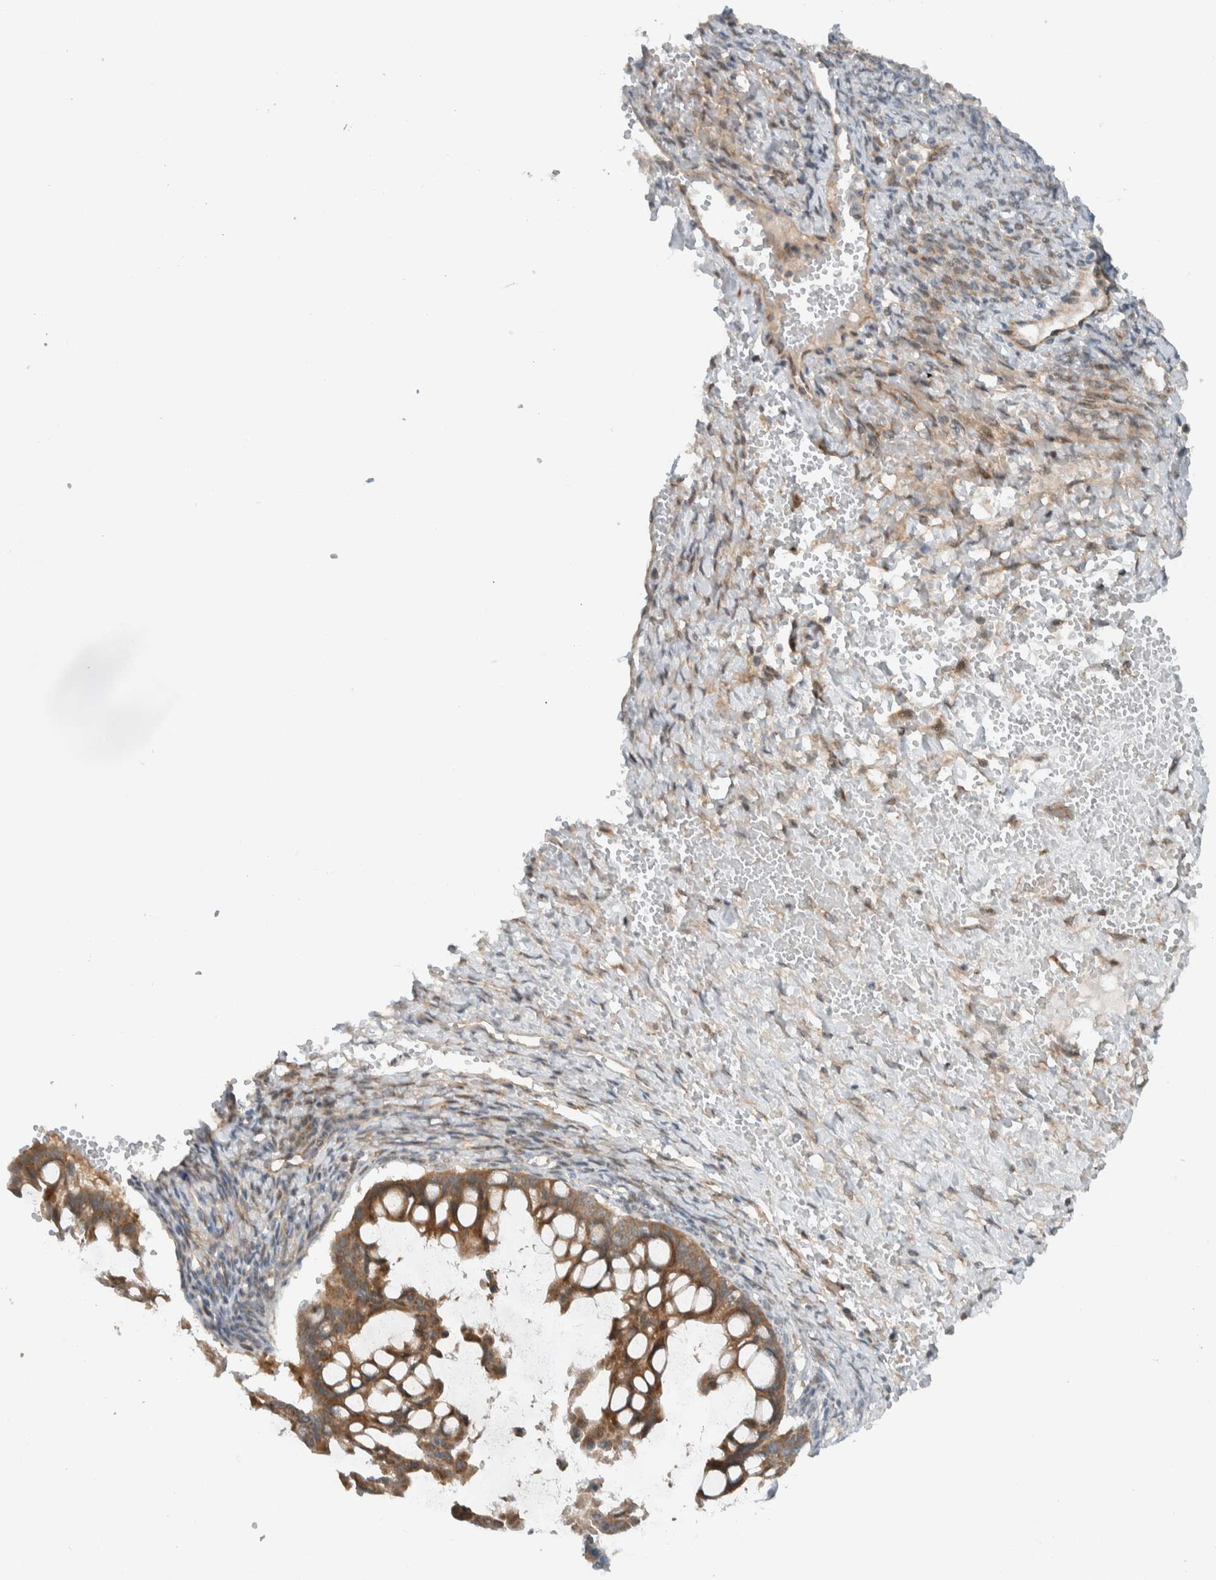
{"staining": {"intensity": "moderate", "quantity": ">75%", "location": "cytoplasmic/membranous"}, "tissue": "ovarian cancer", "cell_type": "Tumor cells", "image_type": "cancer", "snomed": [{"axis": "morphology", "description": "Cystadenocarcinoma, mucinous, NOS"}, {"axis": "topography", "description": "Ovary"}], "caption": "This is an image of immunohistochemistry (IHC) staining of ovarian cancer, which shows moderate expression in the cytoplasmic/membranous of tumor cells.", "gene": "KLHL6", "patient": {"sex": "female", "age": 73}}